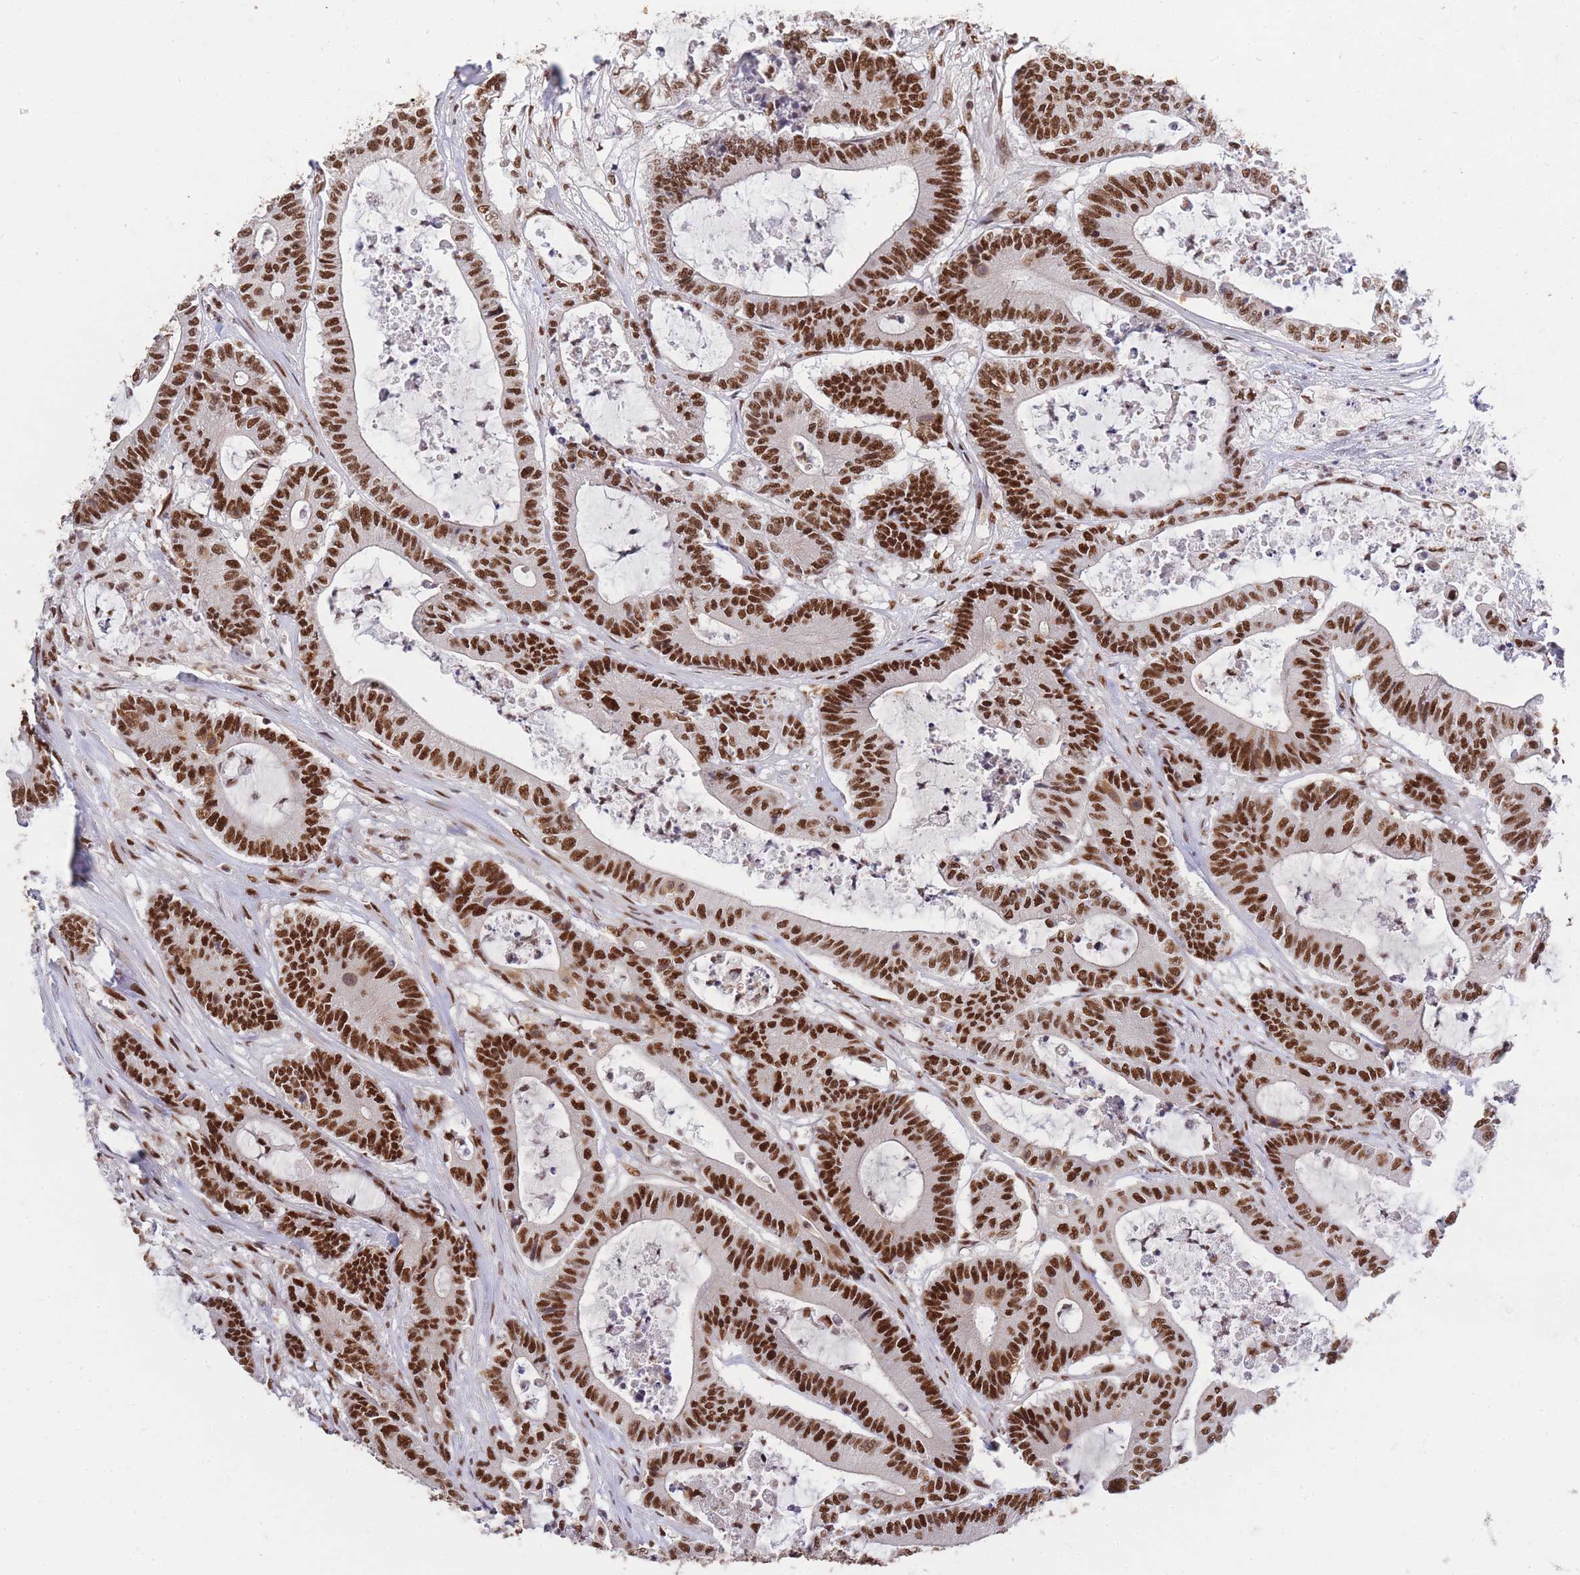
{"staining": {"intensity": "strong", "quantity": ">75%", "location": "nuclear"}, "tissue": "colorectal cancer", "cell_type": "Tumor cells", "image_type": "cancer", "snomed": [{"axis": "morphology", "description": "Adenocarcinoma, NOS"}, {"axis": "topography", "description": "Colon"}], "caption": "Colorectal cancer (adenocarcinoma) tissue demonstrates strong nuclear staining in approximately >75% of tumor cells", "gene": "PRKDC", "patient": {"sex": "female", "age": 84}}